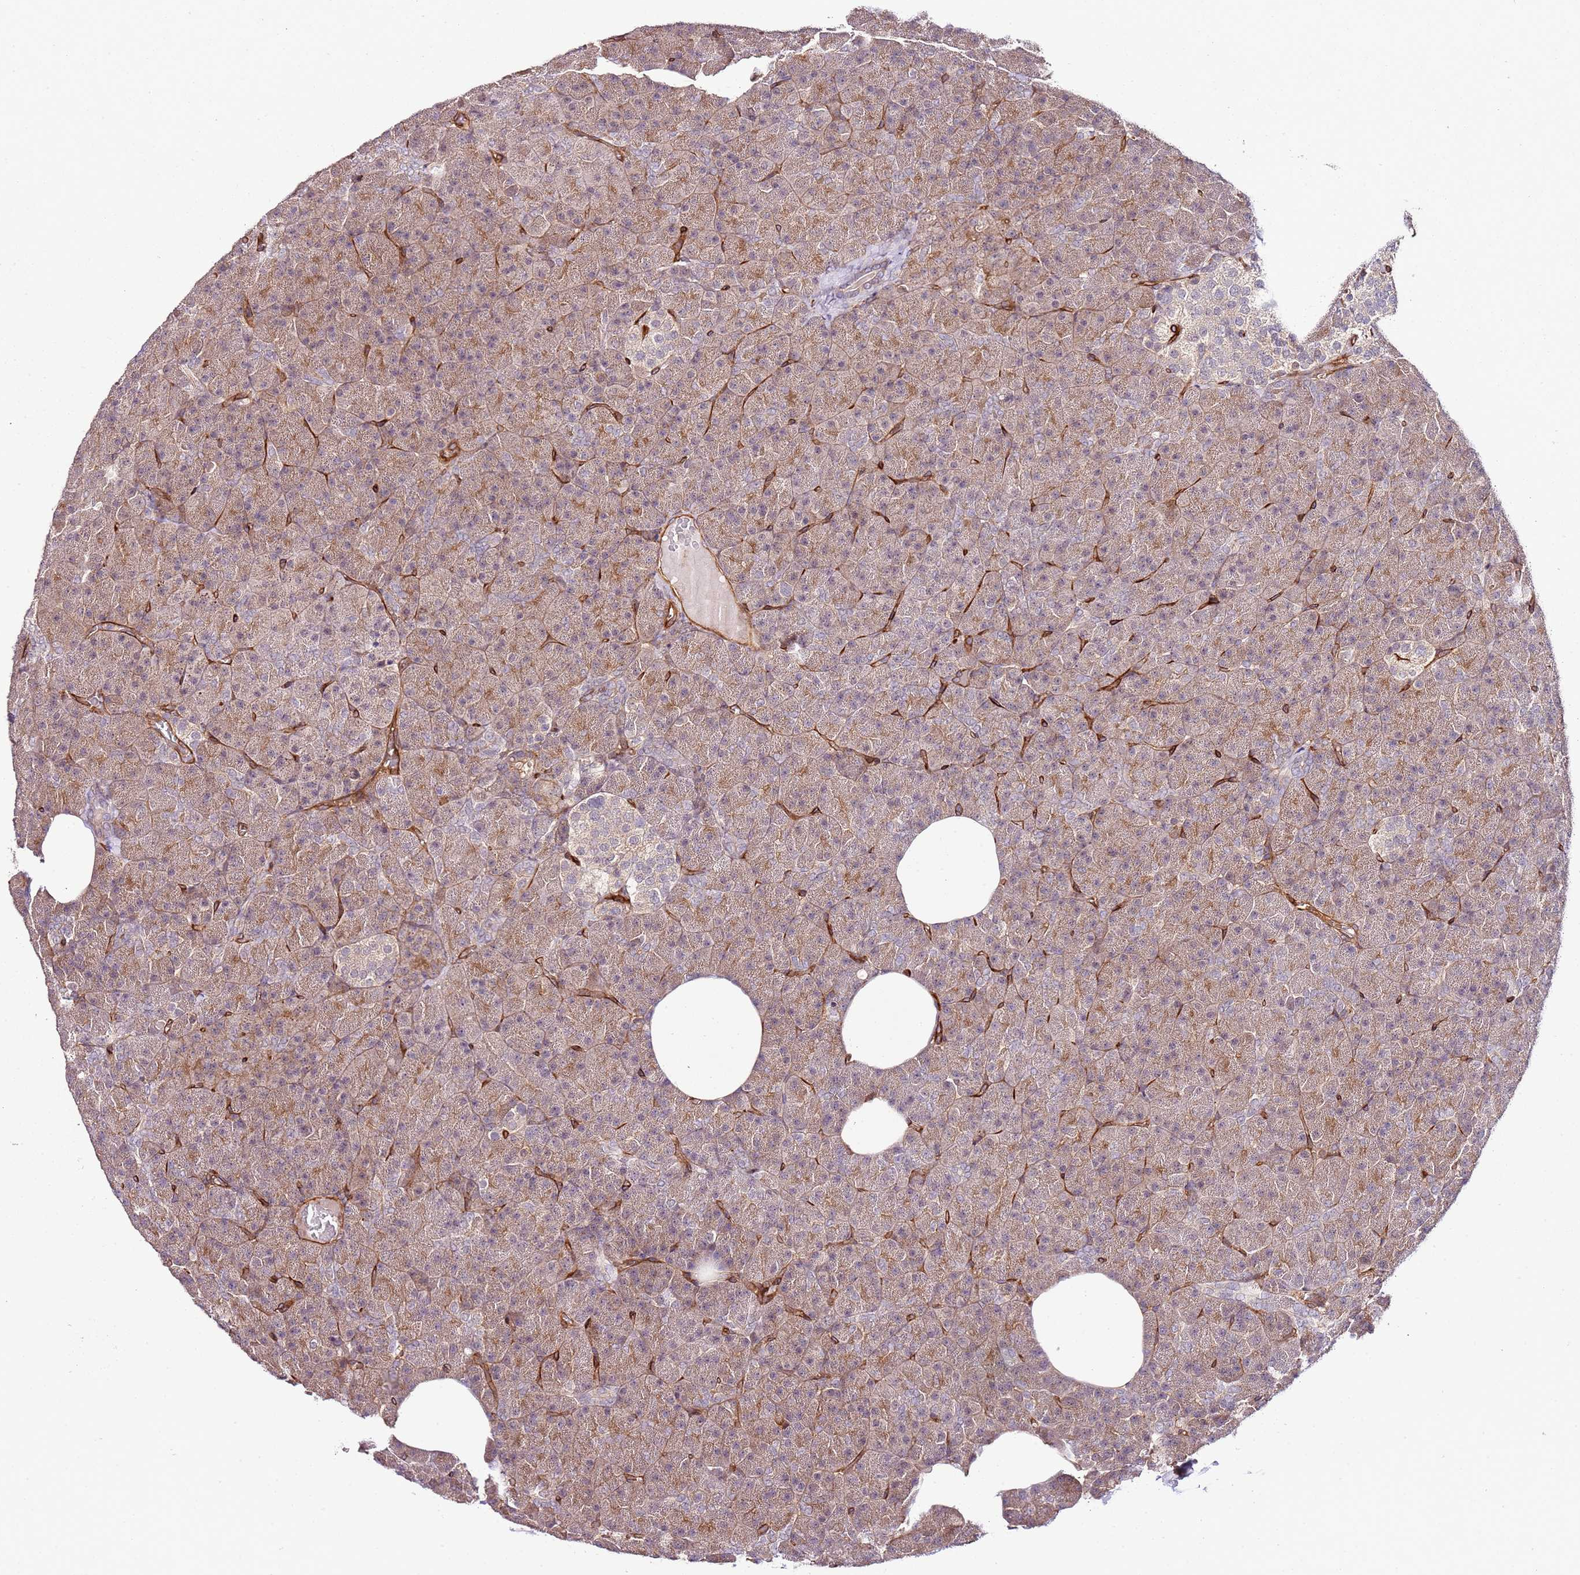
{"staining": {"intensity": "moderate", "quantity": ">75%", "location": "cytoplasmic/membranous"}, "tissue": "pancreas", "cell_type": "Exocrine glandular cells", "image_type": "normal", "snomed": [{"axis": "morphology", "description": "Normal tissue, NOS"}, {"axis": "morphology", "description": "Carcinoid, malignant, NOS"}, {"axis": "topography", "description": "Pancreas"}], "caption": "The micrograph demonstrates a brown stain indicating the presence of a protein in the cytoplasmic/membranous of exocrine glandular cells in pancreas. Nuclei are stained in blue.", "gene": "CCNYL1", "patient": {"sex": "female", "age": 35}}